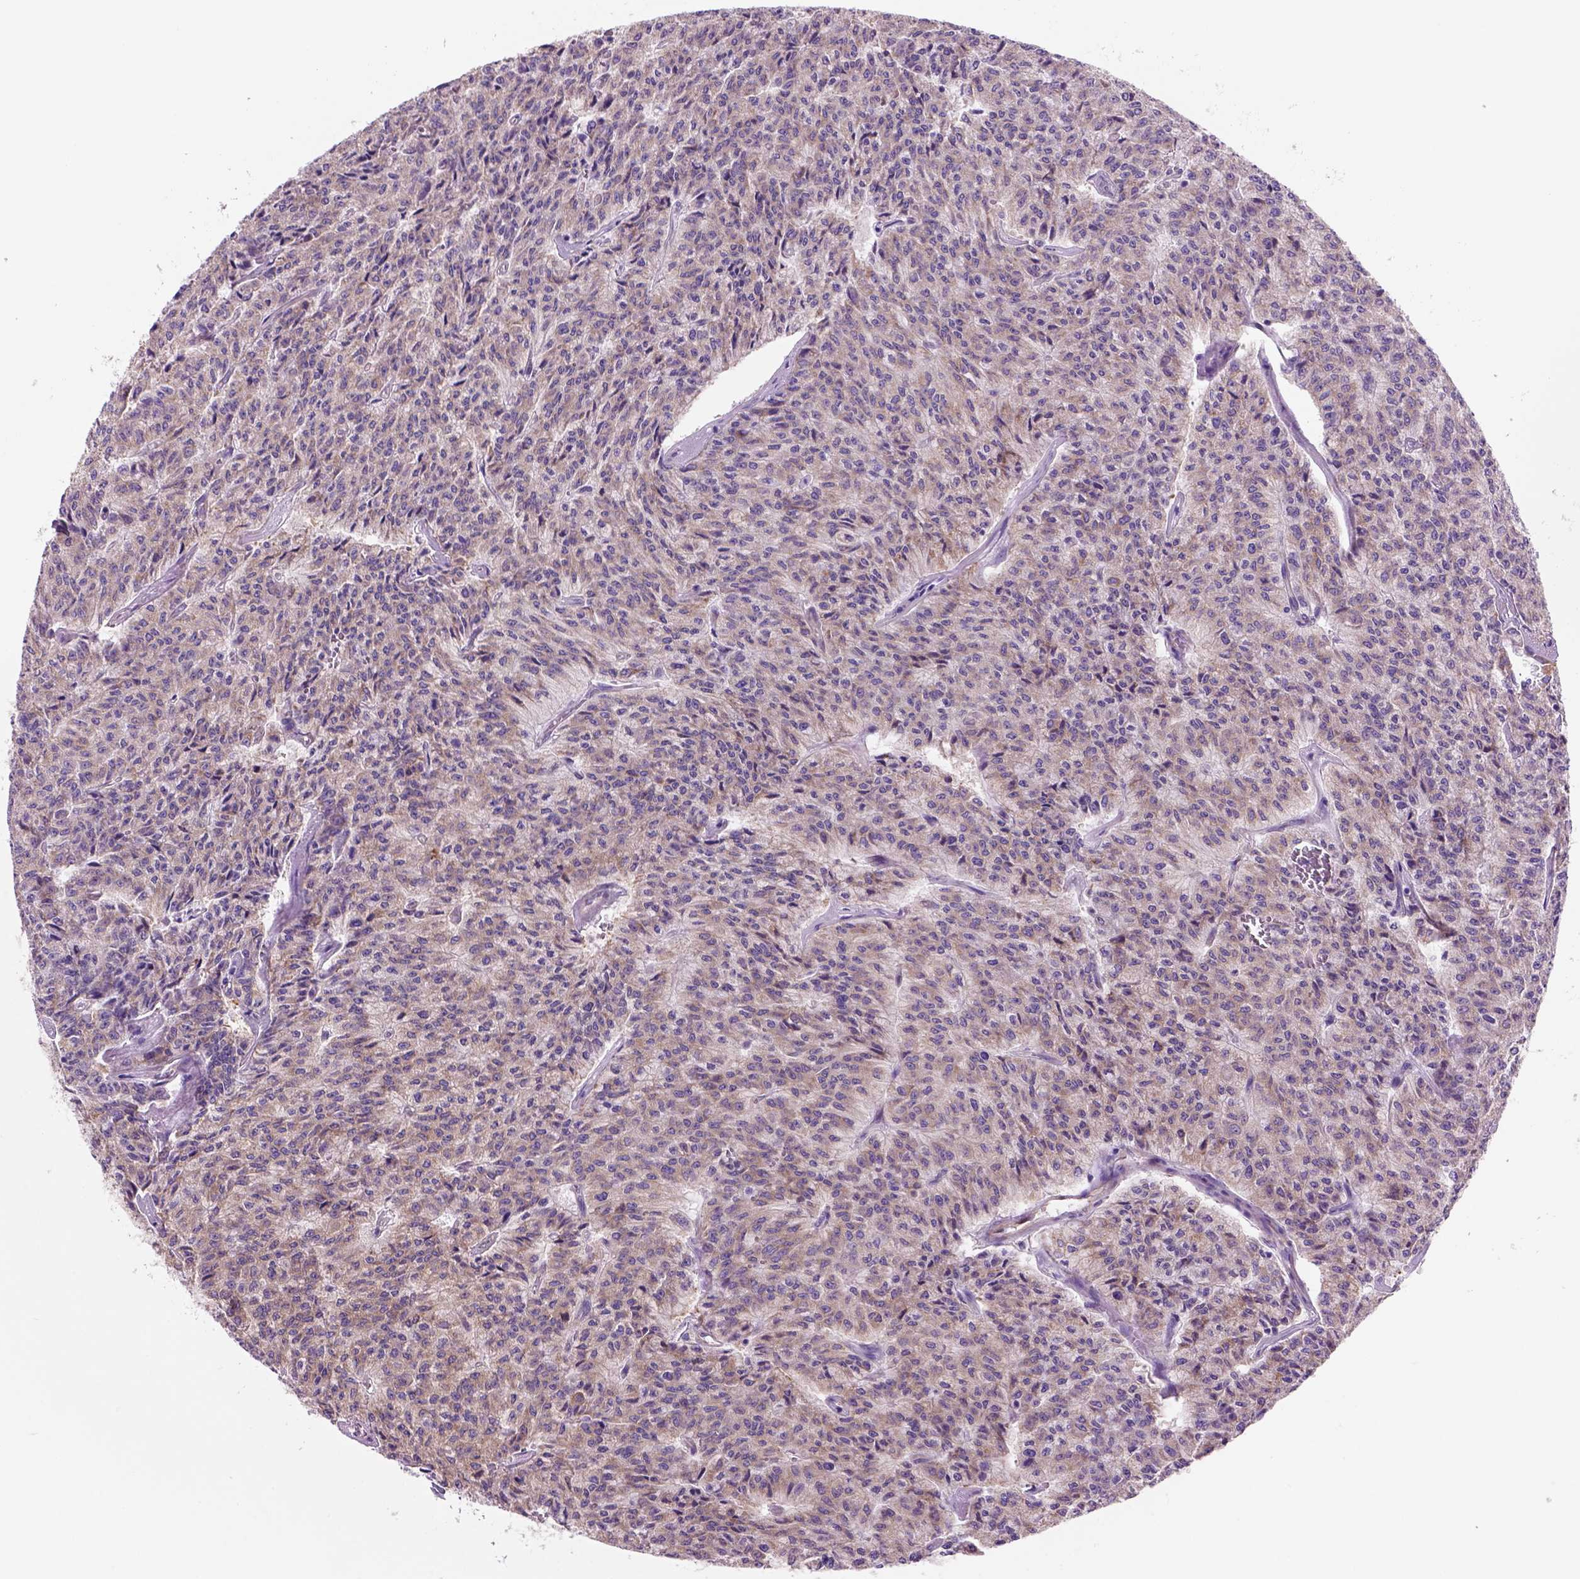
{"staining": {"intensity": "weak", "quantity": ">75%", "location": "cytoplasmic/membranous"}, "tissue": "carcinoid", "cell_type": "Tumor cells", "image_type": "cancer", "snomed": [{"axis": "morphology", "description": "Carcinoid, malignant, NOS"}, {"axis": "topography", "description": "Lung"}], "caption": "About >75% of tumor cells in human carcinoid reveal weak cytoplasmic/membranous protein staining as visualized by brown immunohistochemical staining.", "gene": "PIAS3", "patient": {"sex": "male", "age": 71}}